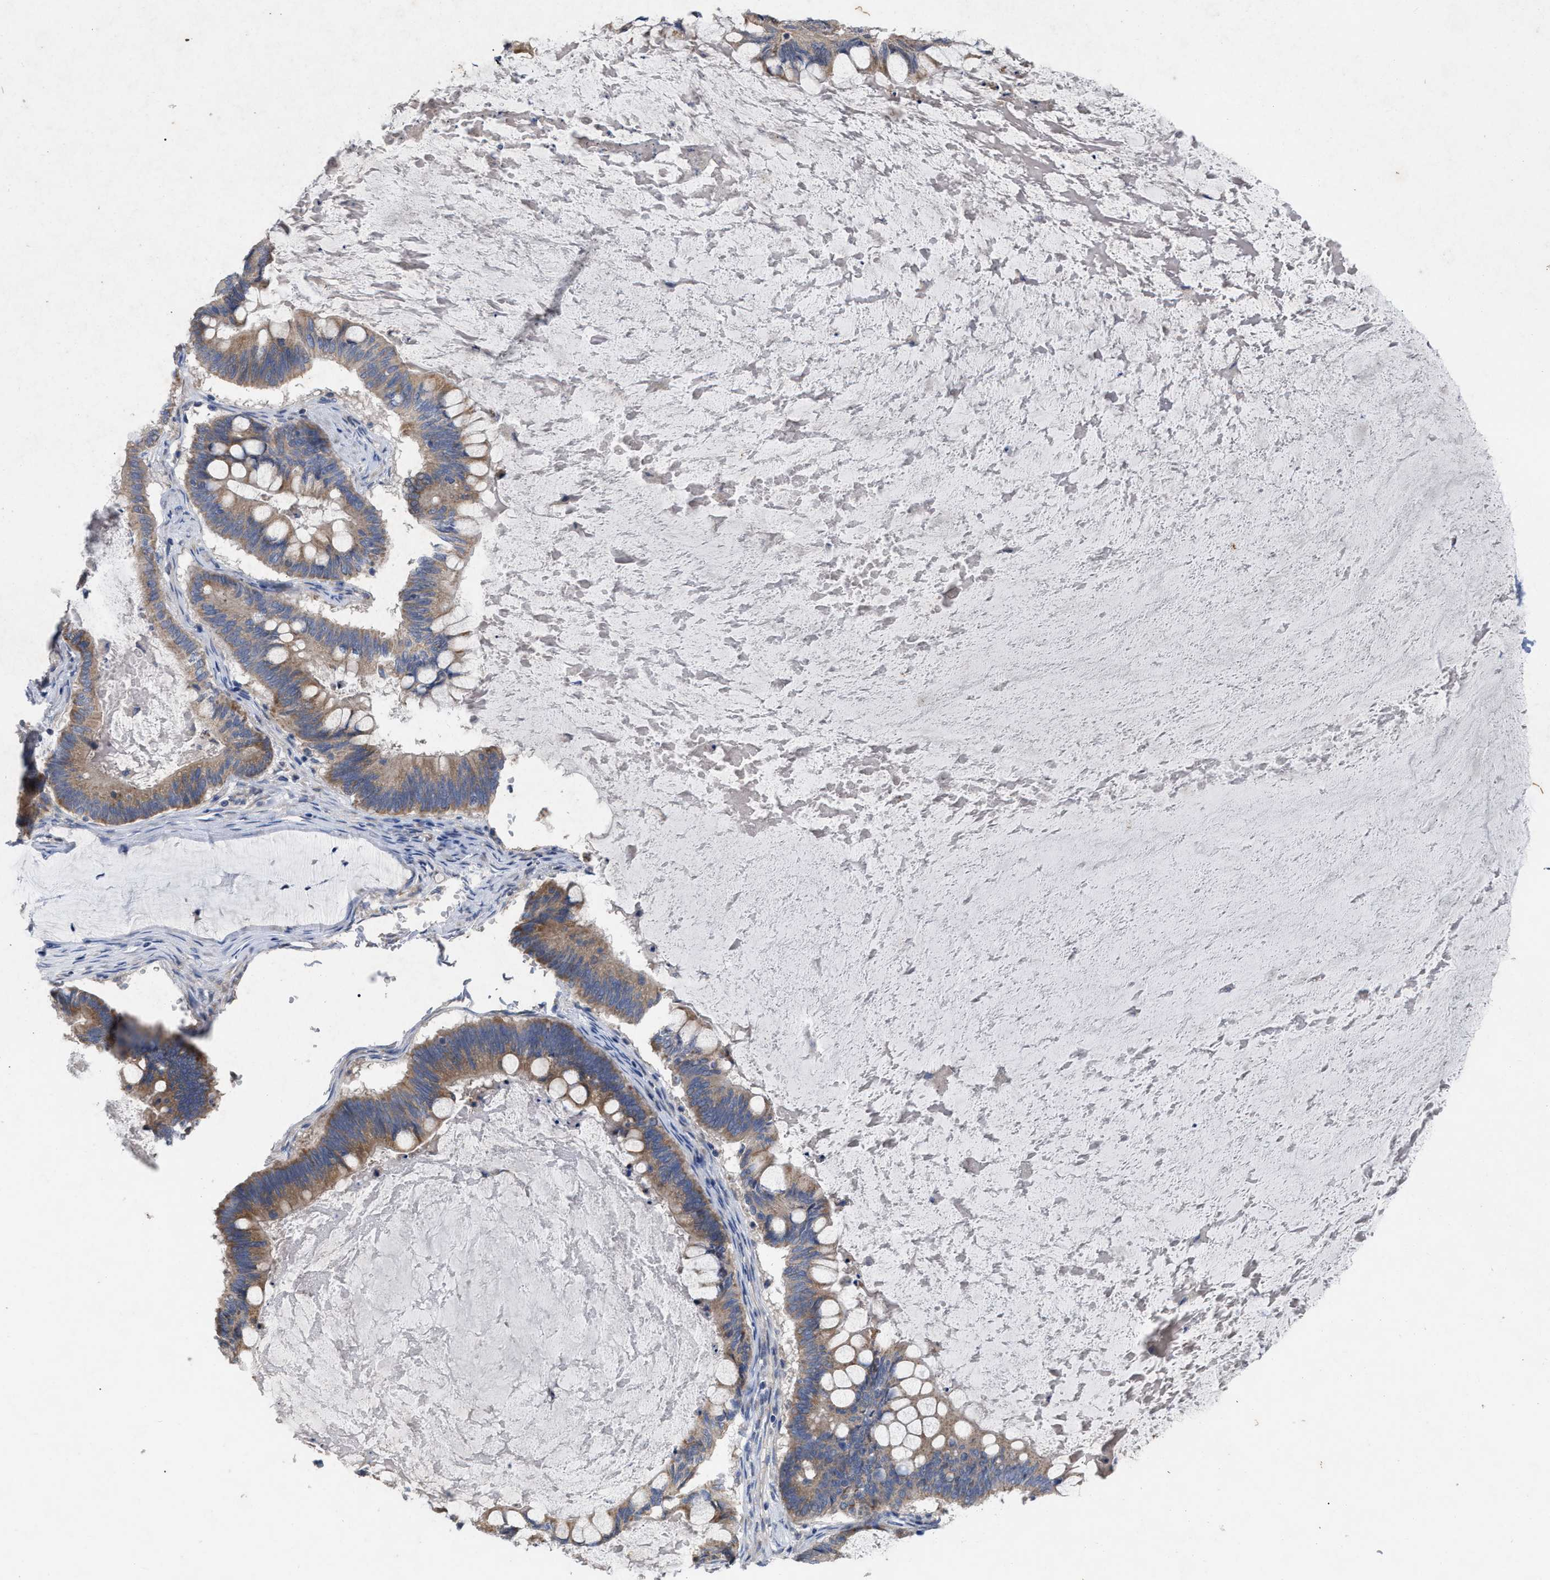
{"staining": {"intensity": "moderate", "quantity": ">75%", "location": "cytoplasmic/membranous"}, "tissue": "ovarian cancer", "cell_type": "Tumor cells", "image_type": "cancer", "snomed": [{"axis": "morphology", "description": "Cystadenocarcinoma, mucinous, NOS"}, {"axis": "topography", "description": "Ovary"}], "caption": "The histopathology image demonstrates immunohistochemical staining of mucinous cystadenocarcinoma (ovarian). There is moderate cytoplasmic/membranous expression is identified in about >75% of tumor cells. Immunohistochemistry stains the protein of interest in brown and the nuclei are stained blue.", "gene": "VIP", "patient": {"sex": "female", "age": 61}}